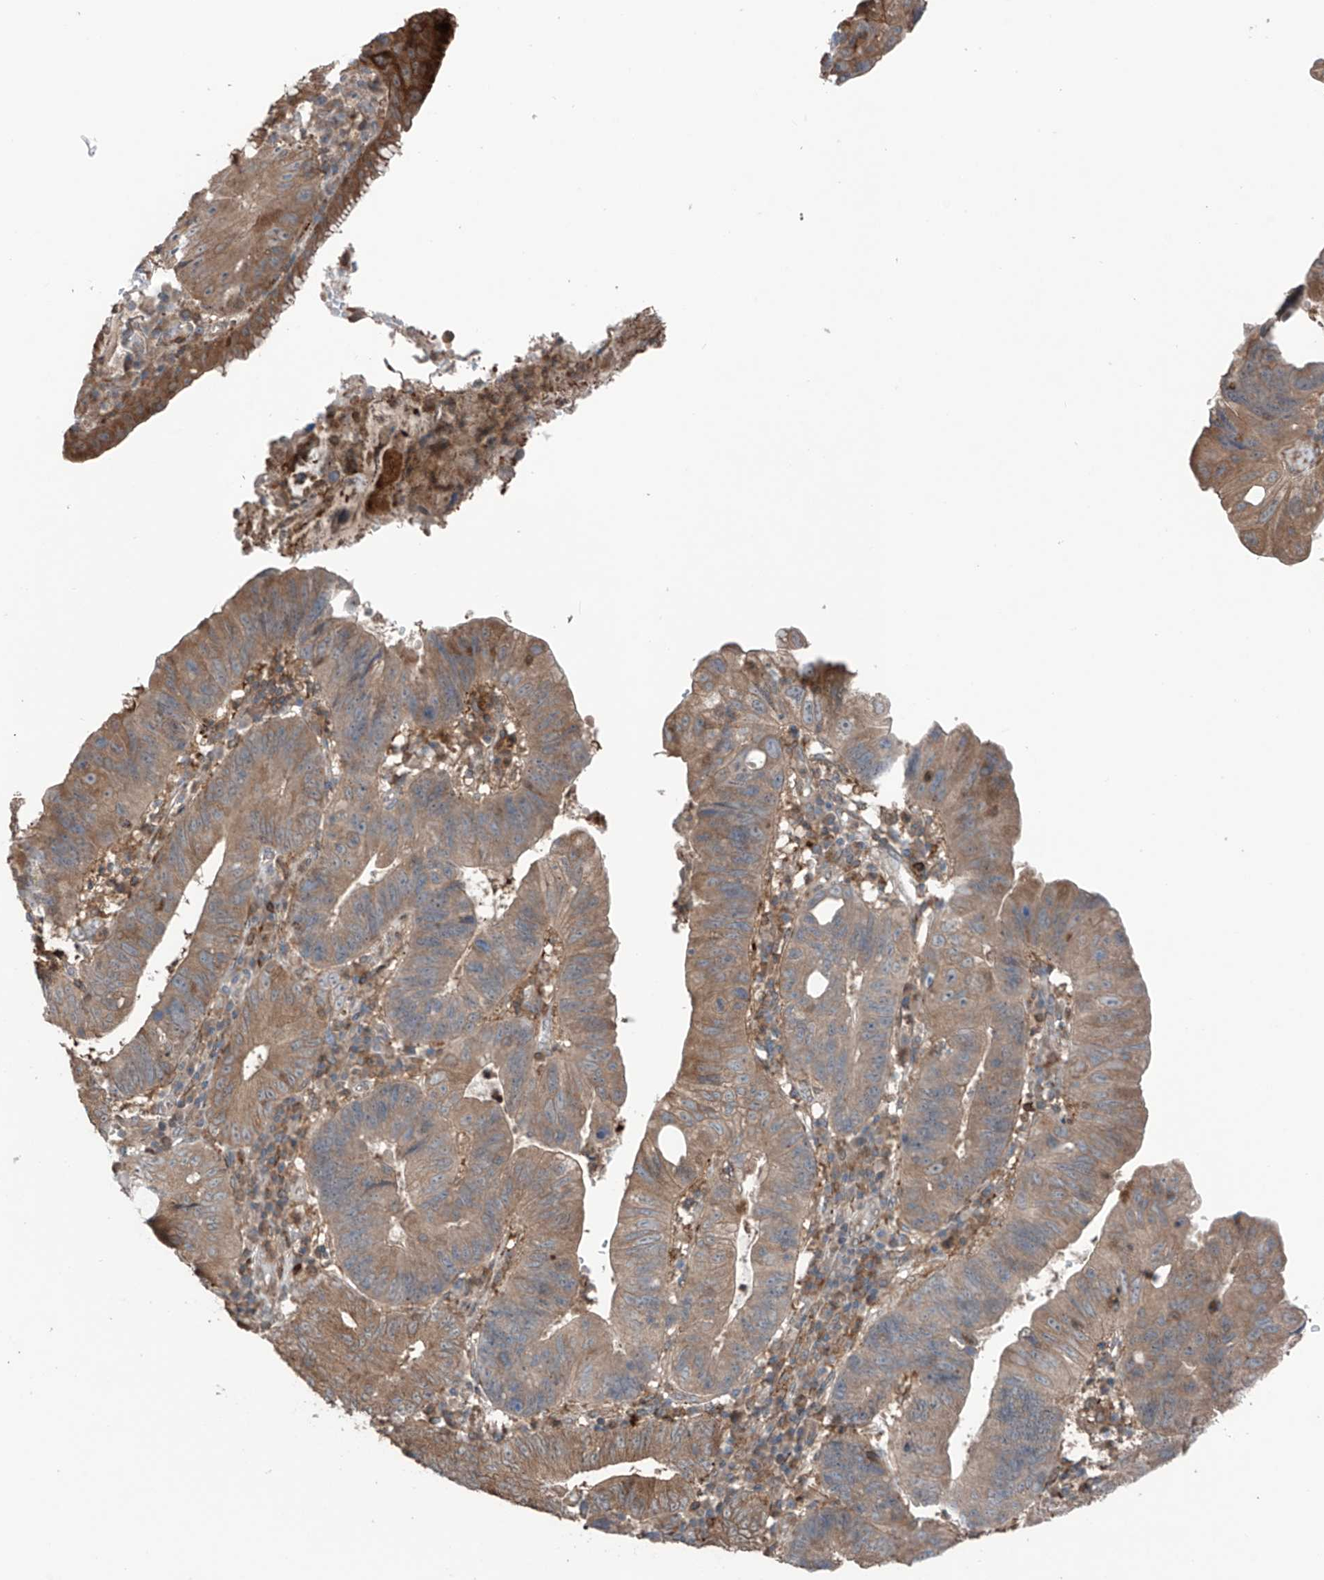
{"staining": {"intensity": "moderate", "quantity": ">75%", "location": "cytoplasmic/membranous"}, "tissue": "stomach cancer", "cell_type": "Tumor cells", "image_type": "cancer", "snomed": [{"axis": "morphology", "description": "Adenocarcinoma, NOS"}, {"axis": "topography", "description": "Stomach"}], "caption": "Stomach cancer (adenocarcinoma) stained for a protein (brown) shows moderate cytoplasmic/membranous positive positivity in about >75% of tumor cells.", "gene": "SAMD3", "patient": {"sex": "male", "age": 59}}